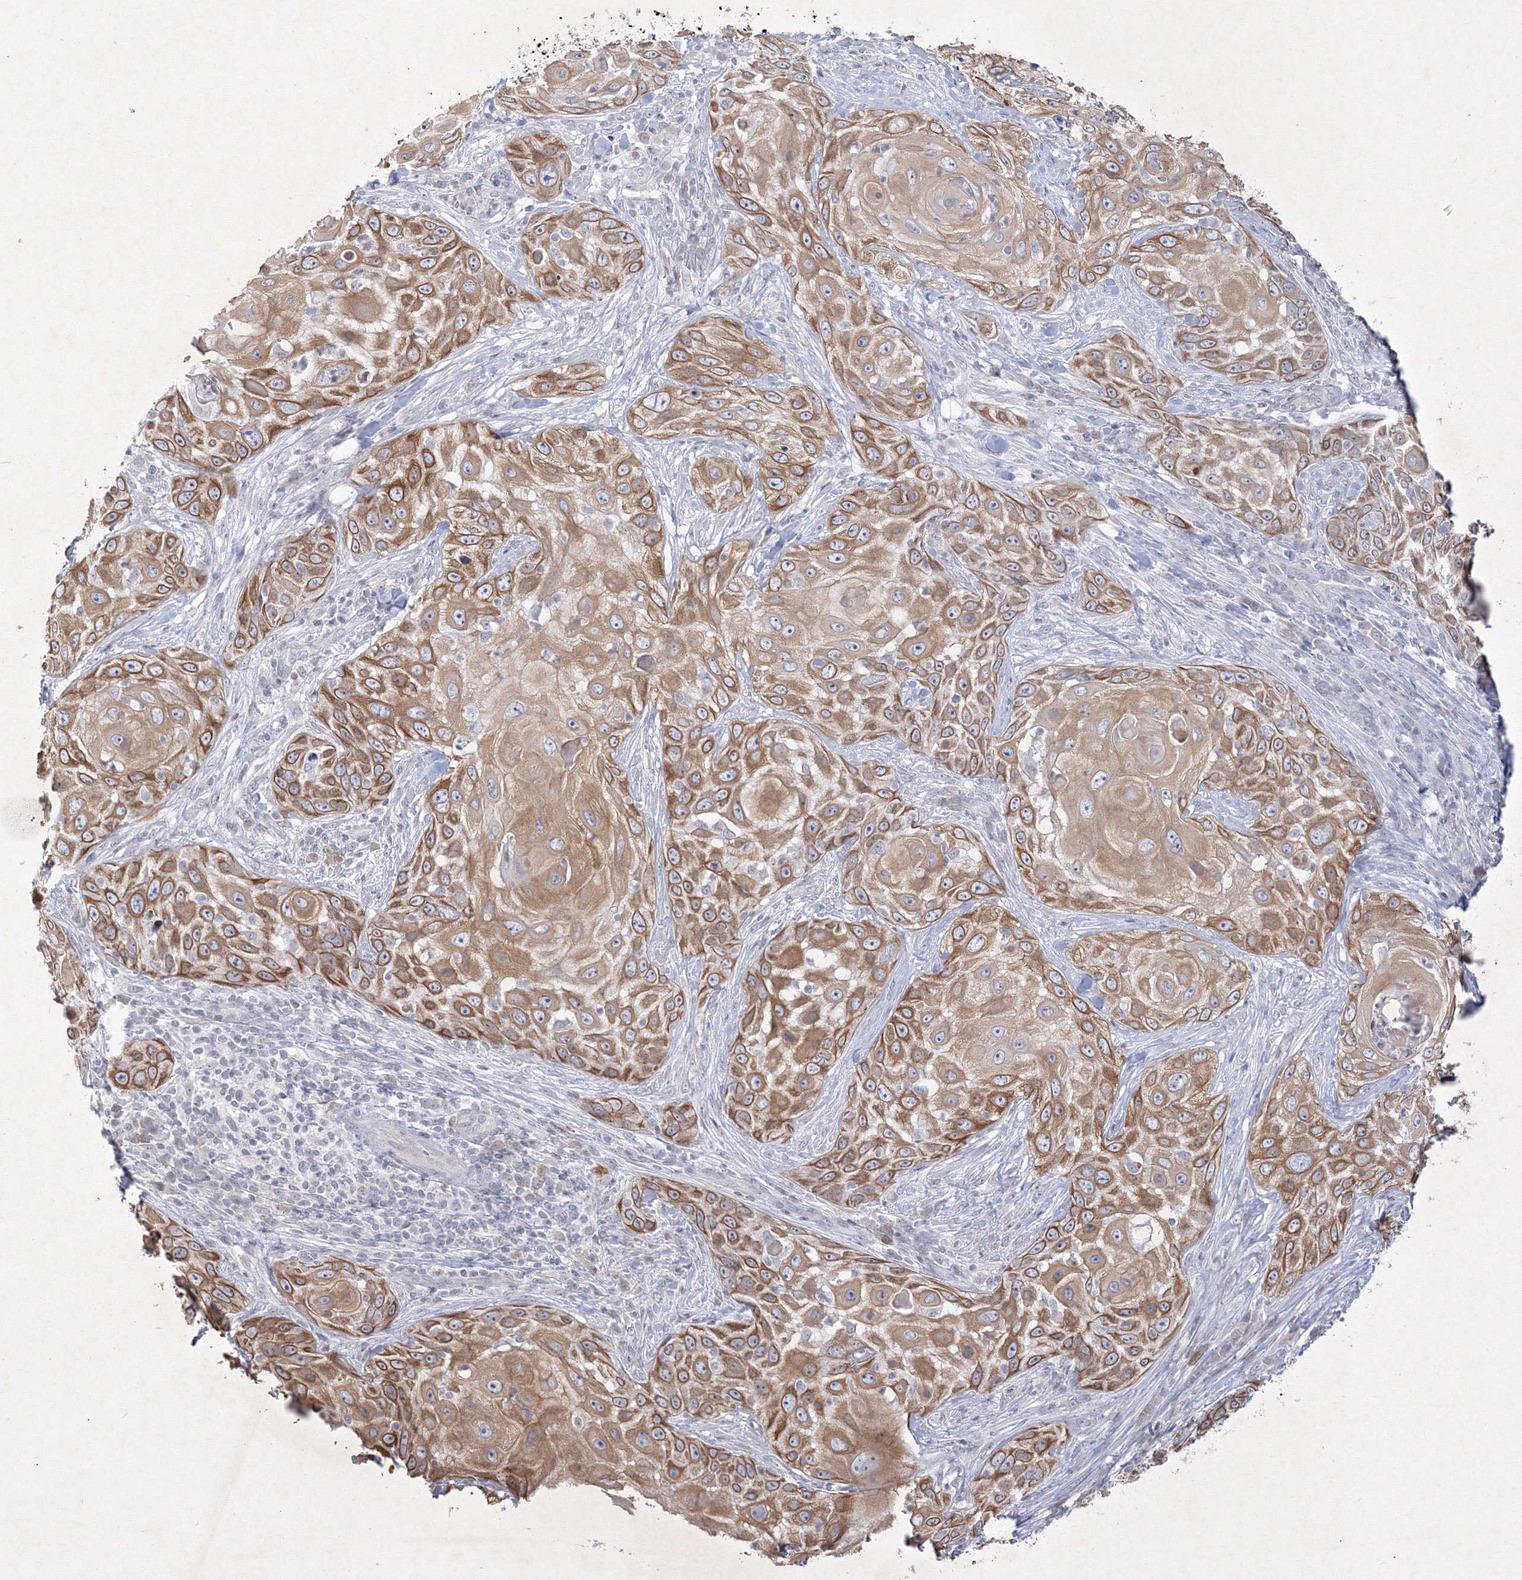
{"staining": {"intensity": "moderate", "quantity": ">75%", "location": "cytoplasmic/membranous"}, "tissue": "skin cancer", "cell_type": "Tumor cells", "image_type": "cancer", "snomed": [{"axis": "morphology", "description": "Squamous cell carcinoma, NOS"}, {"axis": "topography", "description": "Skin"}], "caption": "An immunohistochemistry micrograph of tumor tissue is shown. Protein staining in brown shows moderate cytoplasmic/membranous positivity in skin cancer (squamous cell carcinoma) within tumor cells. The protein of interest is stained brown, and the nuclei are stained in blue (DAB (3,3'-diaminobenzidine) IHC with brightfield microscopy, high magnification).", "gene": "NXPE3", "patient": {"sex": "female", "age": 44}}